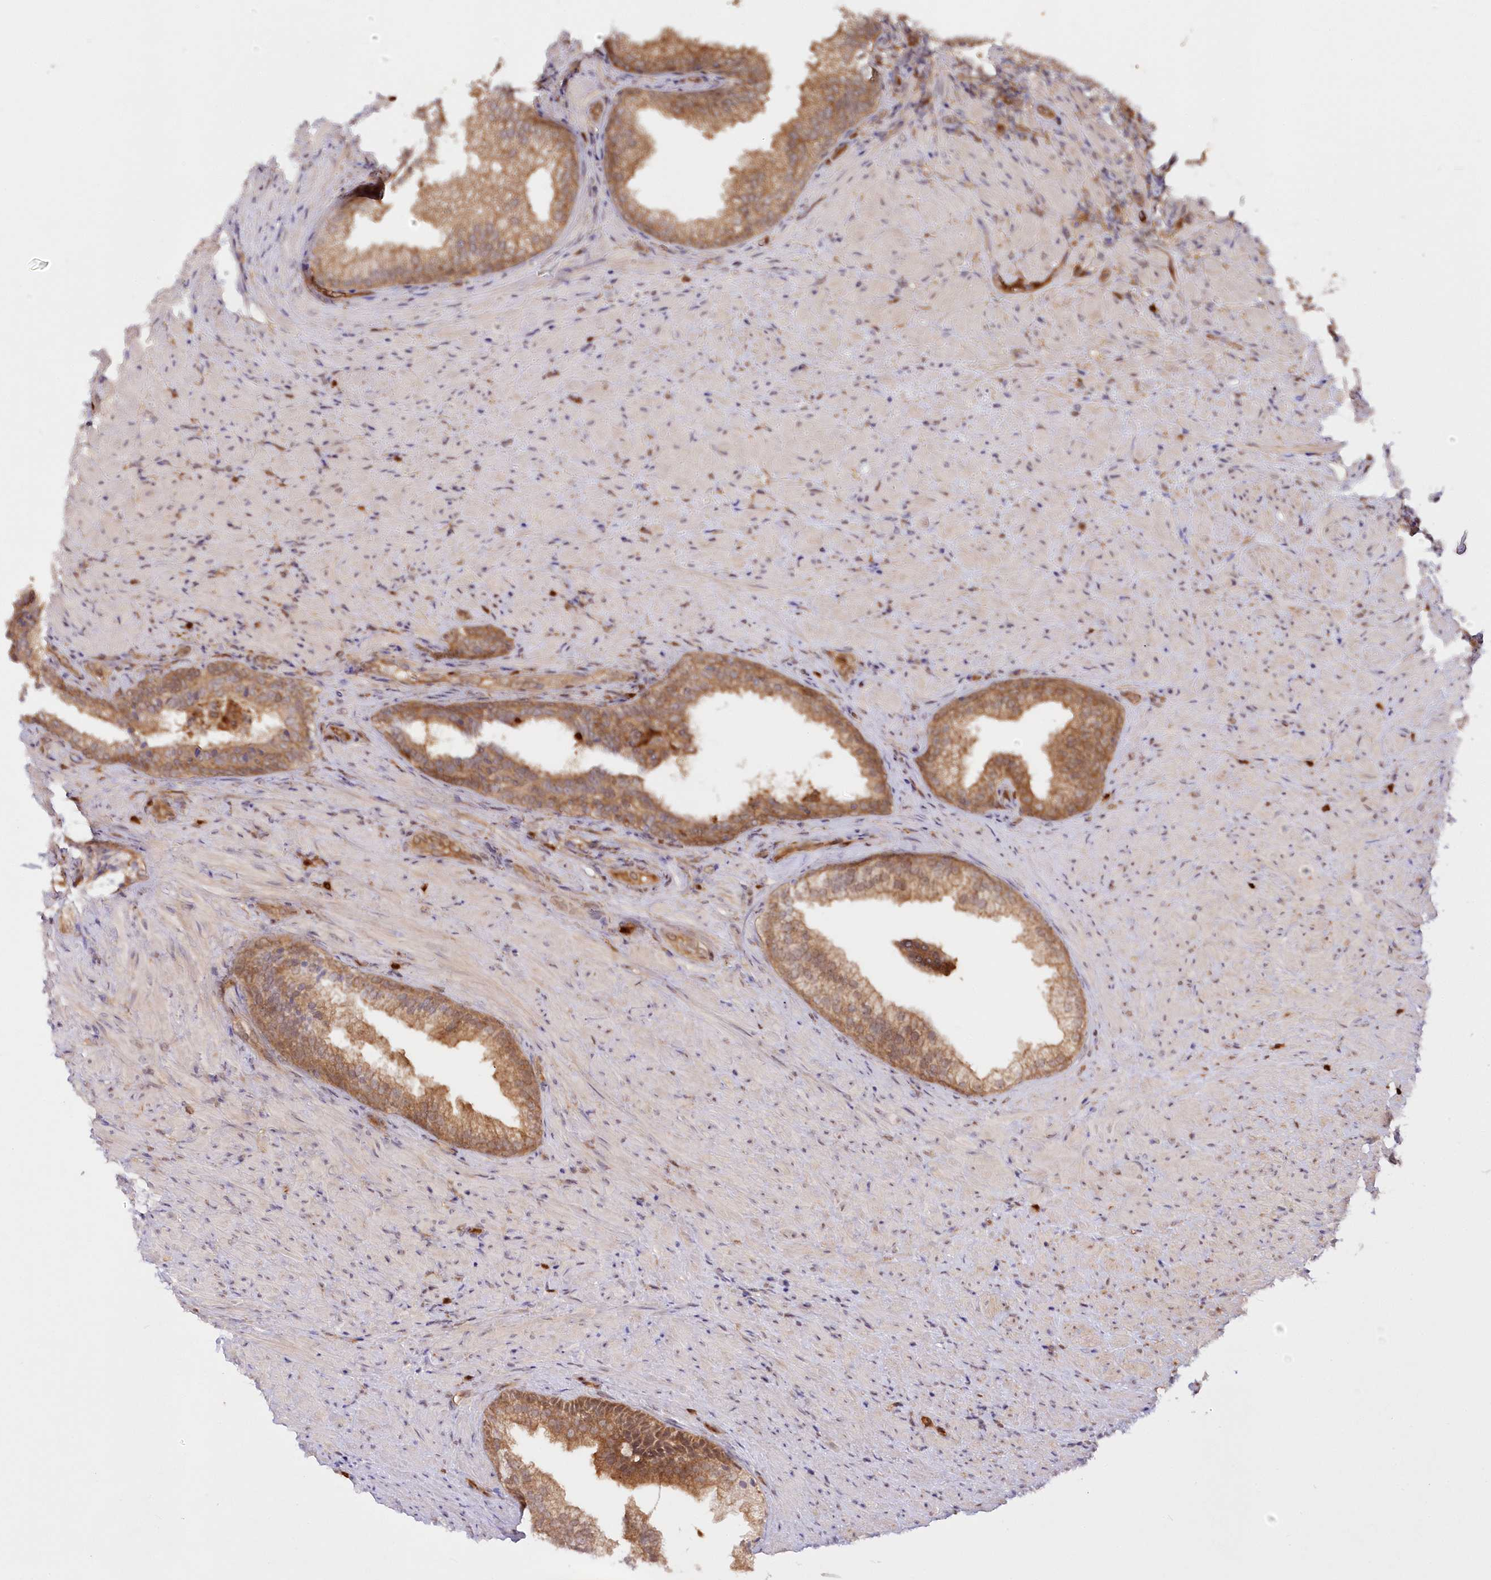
{"staining": {"intensity": "moderate", "quantity": ">75%", "location": "cytoplasmic/membranous"}, "tissue": "prostate", "cell_type": "Glandular cells", "image_type": "normal", "snomed": [{"axis": "morphology", "description": "Normal tissue, NOS"}, {"axis": "topography", "description": "Prostate"}], "caption": "IHC micrograph of normal human prostate stained for a protein (brown), which demonstrates medium levels of moderate cytoplasmic/membranous staining in approximately >75% of glandular cells.", "gene": "GBE1", "patient": {"sex": "male", "age": 76}}